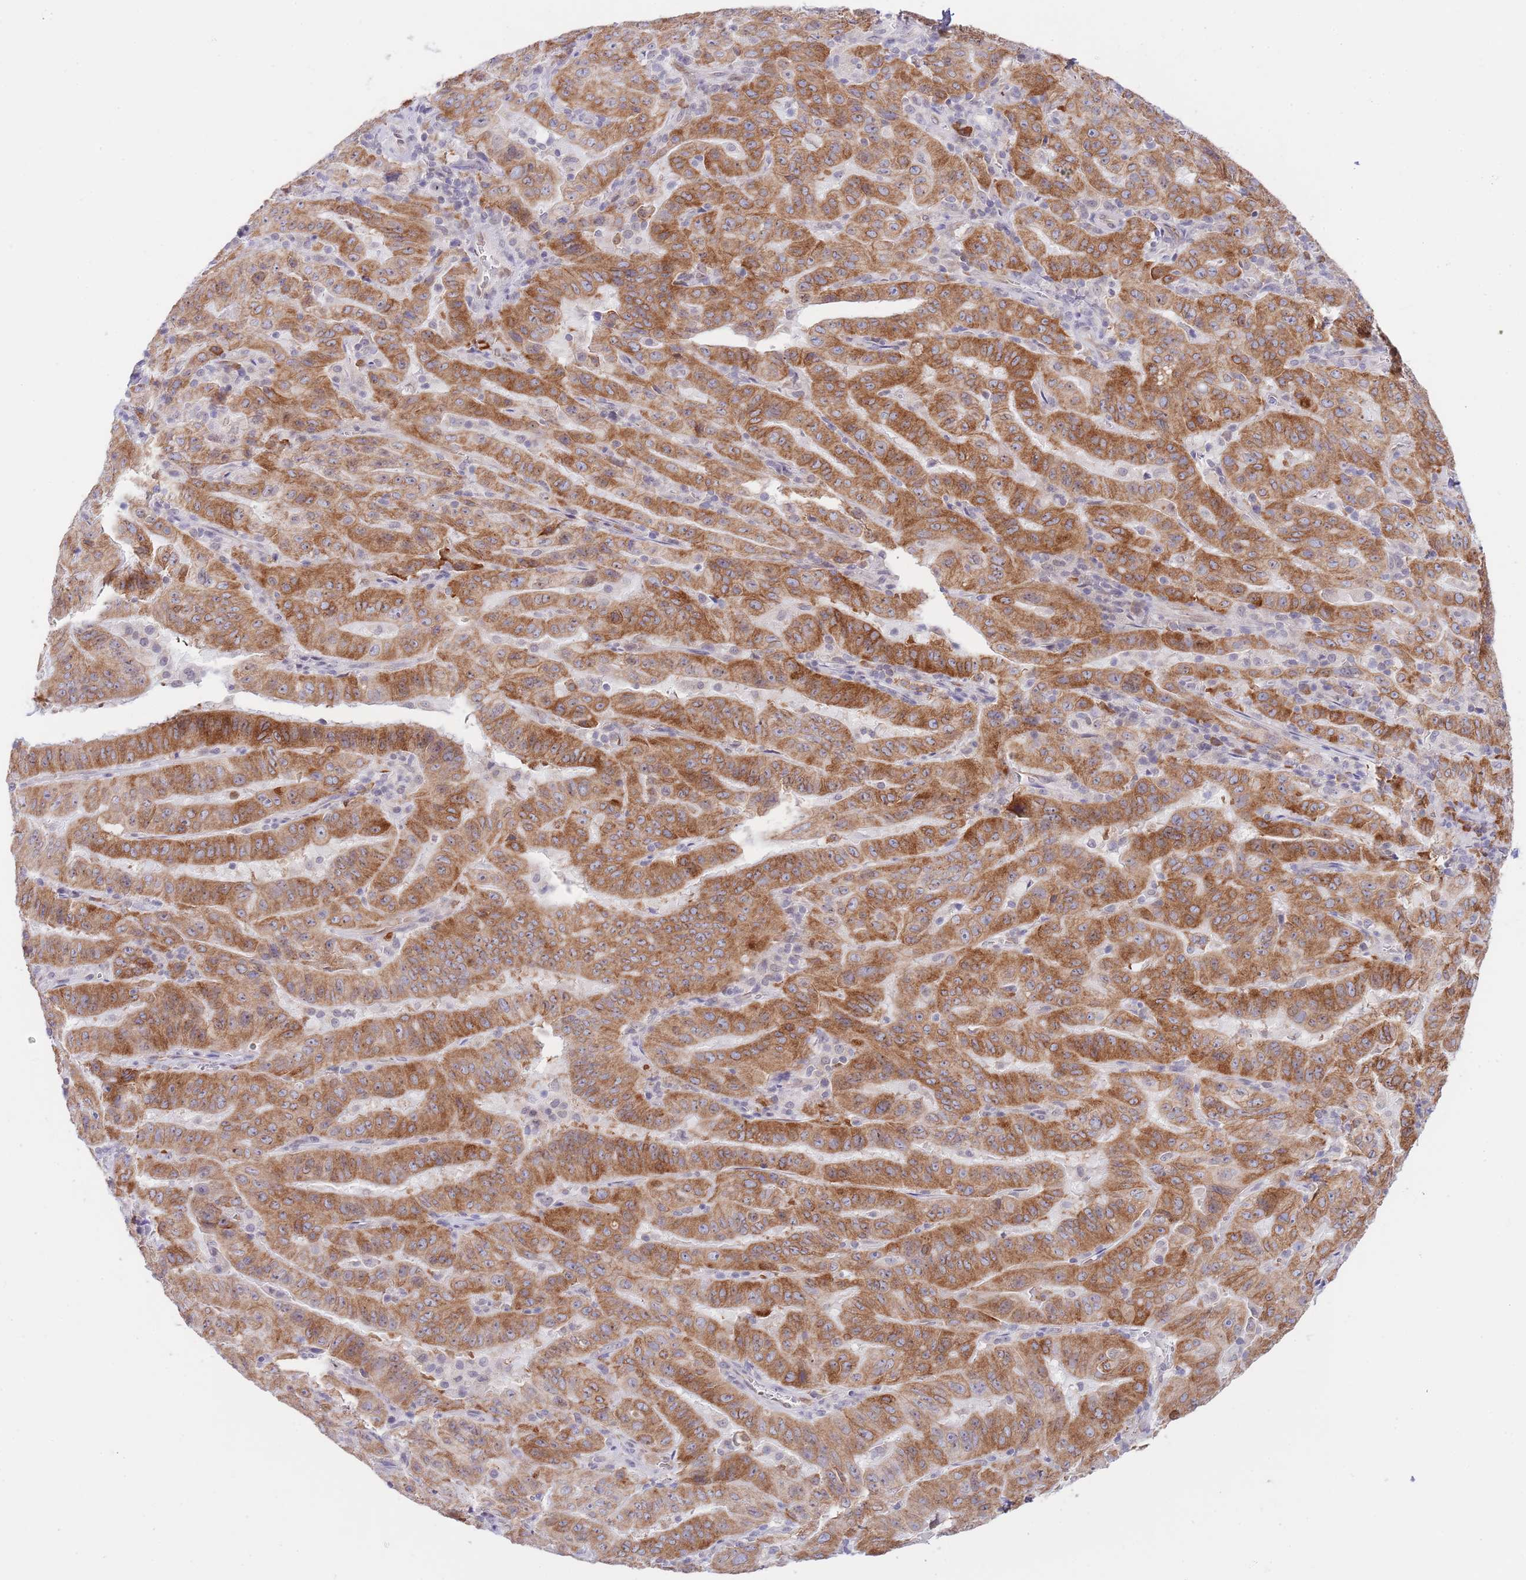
{"staining": {"intensity": "moderate", "quantity": ">75%", "location": "cytoplasmic/membranous"}, "tissue": "pancreatic cancer", "cell_type": "Tumor cells", "image_type": "cancer", "snomed": [{"axis": "morphology", "description": "Adenocarcinoma, NOS"}, {"axis": "topography", "description": "Pancreas"}], "caption": "Adenocarcinoma (pancreatic) stained for a protein reveals moderate cytoplasmic/membranous positivity in tumor cells.", "gene": "EBPL", "patient": {"sex": "male", "age": 63}}